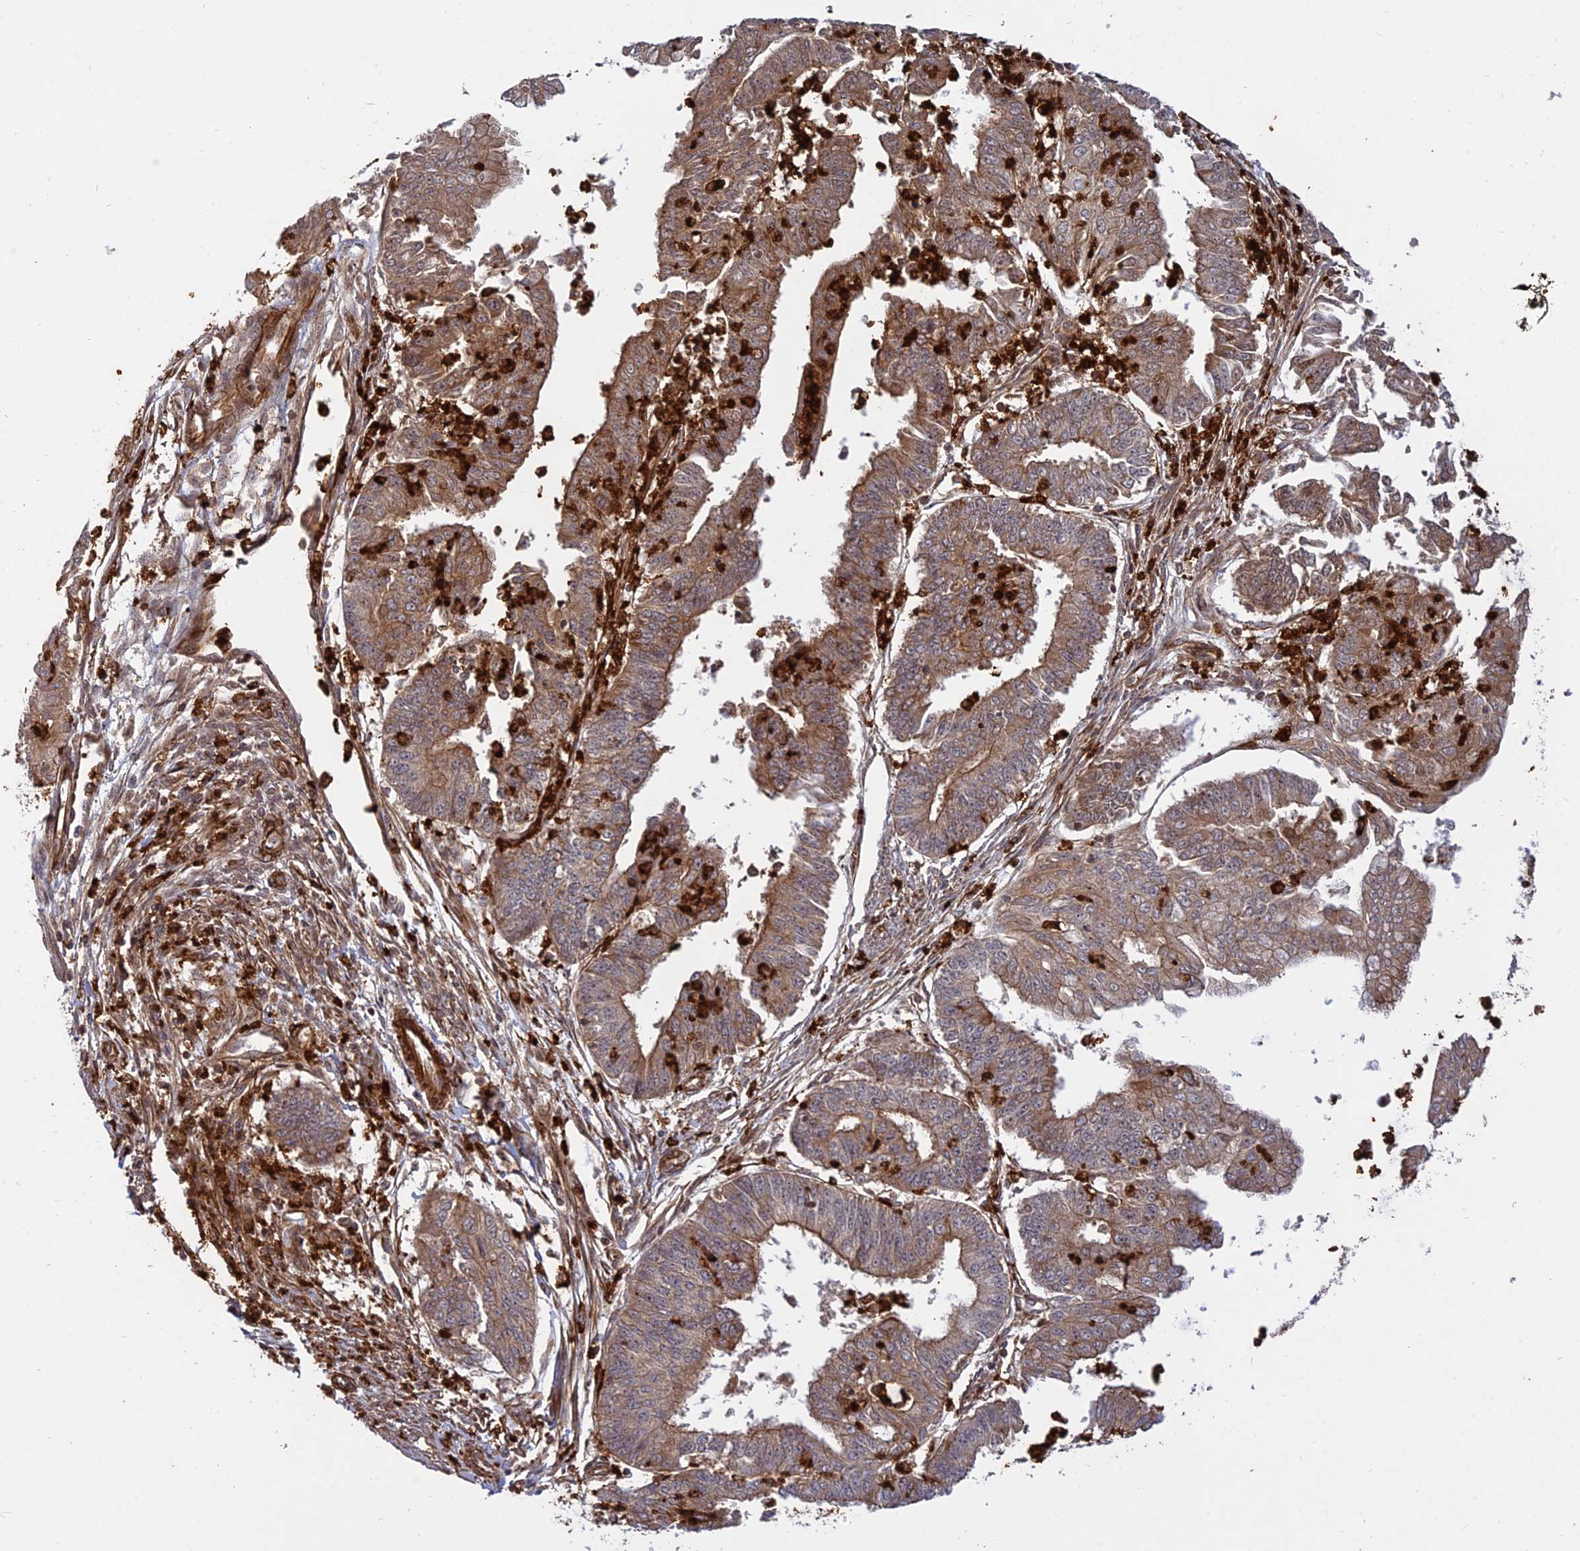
{"staining": {"intensity": "moderate", "quantity": ">75%", "location": "cytoplasmic/membranous"}, "tissue": "endometrial cancer", "cell_type": "Tumor cells", "image_type": "cancer", "snomed": [{"axis": "morphology", "description": "Adenocarcinoma, NOS"}, {"axis": "topography", "description": "Endometrium"}], "caption": "Human endometrial cancer stained with a protein marker displays moderate staining in tumor cells.", "gene": "PHLDB3", "patient": {"sex": "female", "age": 73}}